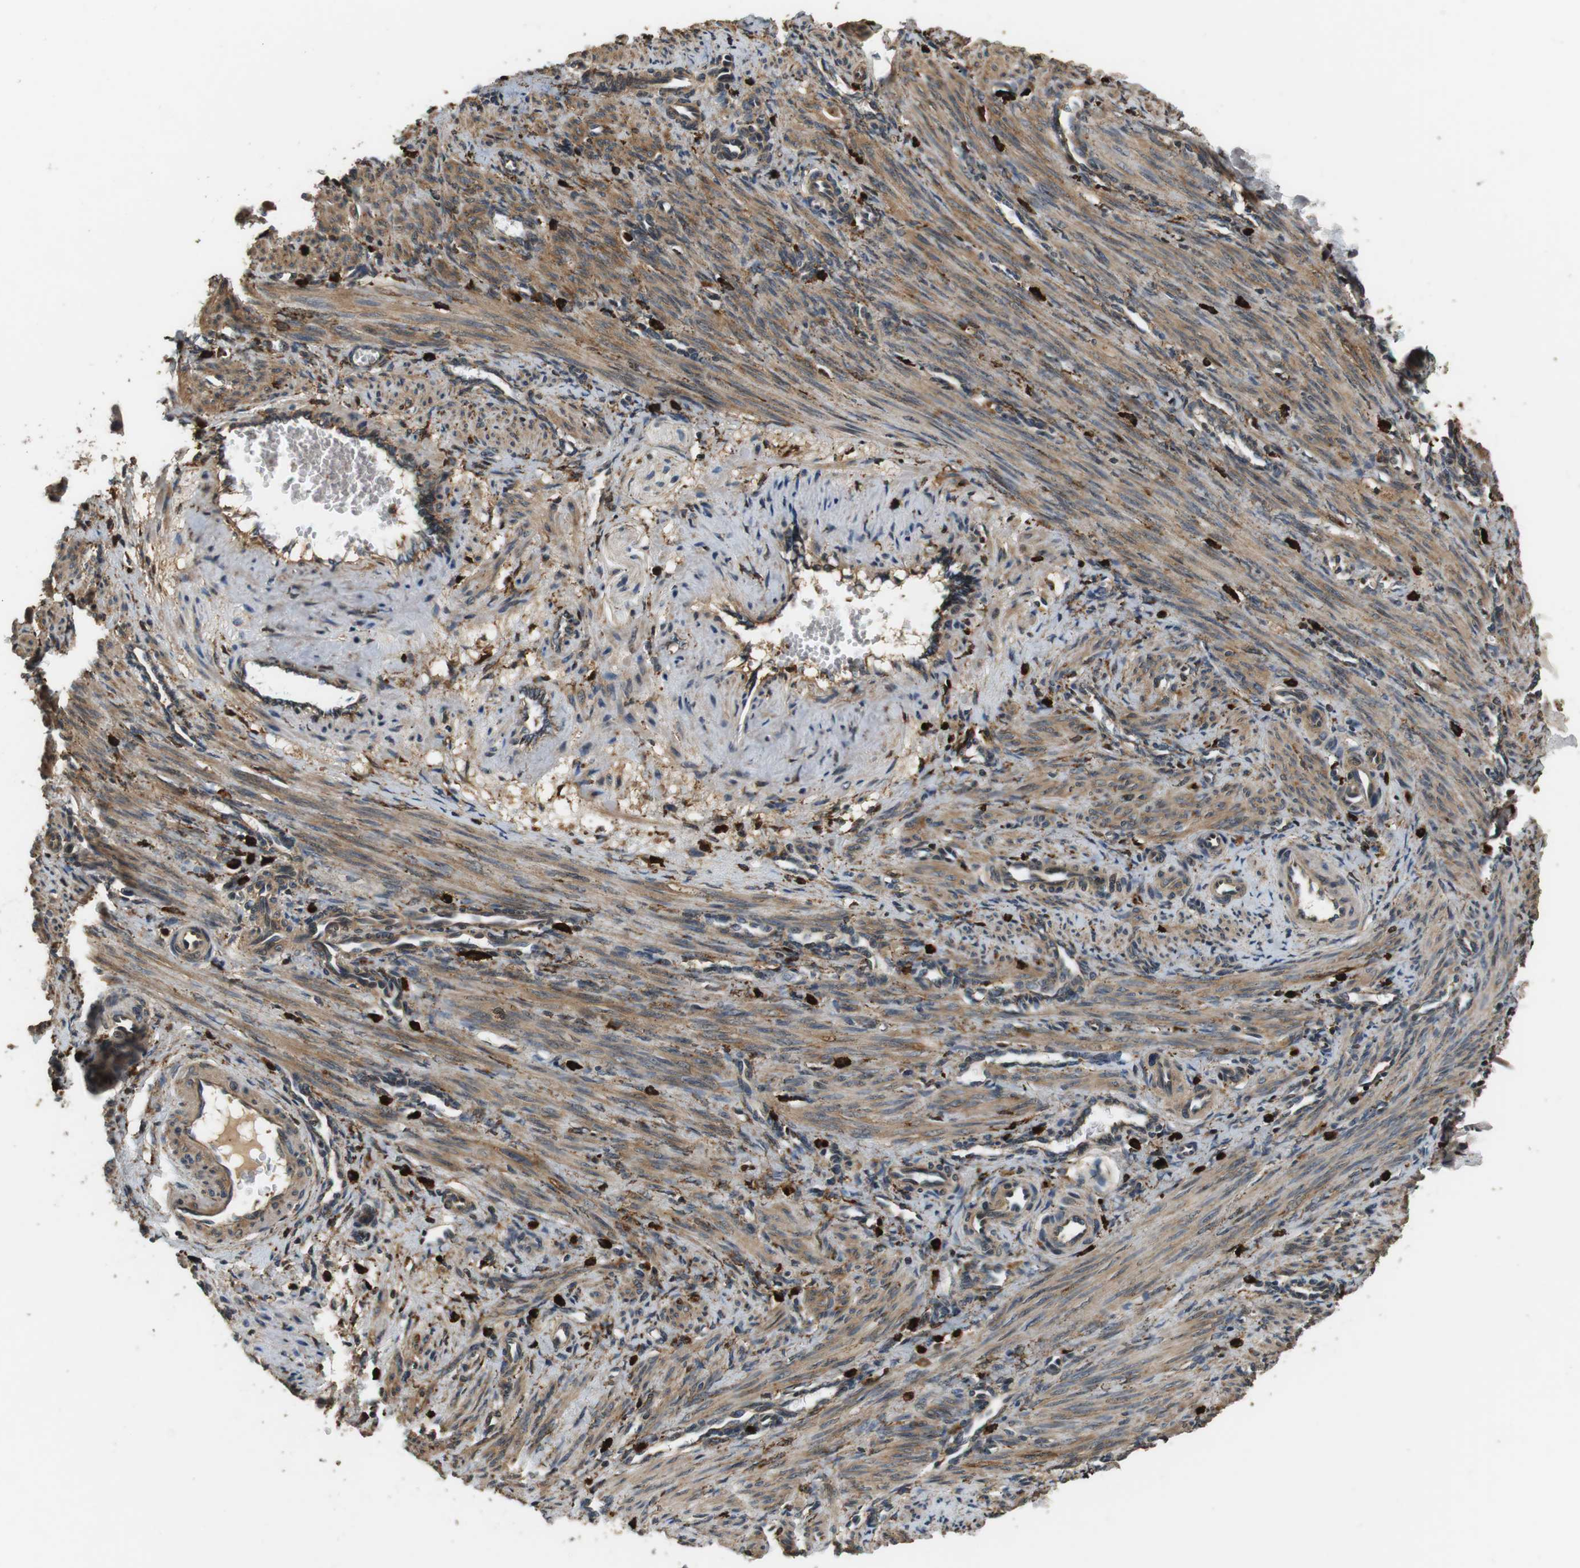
{"staining": {"intensity": "moderate", "quantity": ">75%", "location": "cytoplasmic/membranous"}, "tissue": "smooth muscle", "cell_type": "Smooth muscle cells", "image_type": "normal", "snomed": [{"axis": "morphology", "description": "Normal tissue, NOS"}, {"axis": "topography", "description": "Endometrium"}], "caption": "Immunohistochemistry (IHC) histopathology image of unremarkable smooth muscle stained for a protein (brown), which displays medium levels of moderate cytoplasmic/membranous expression in about >75% of smooth muscle cells.", "gene": "TXNRD1", "patient": {"sex": "female", "age": 33}}